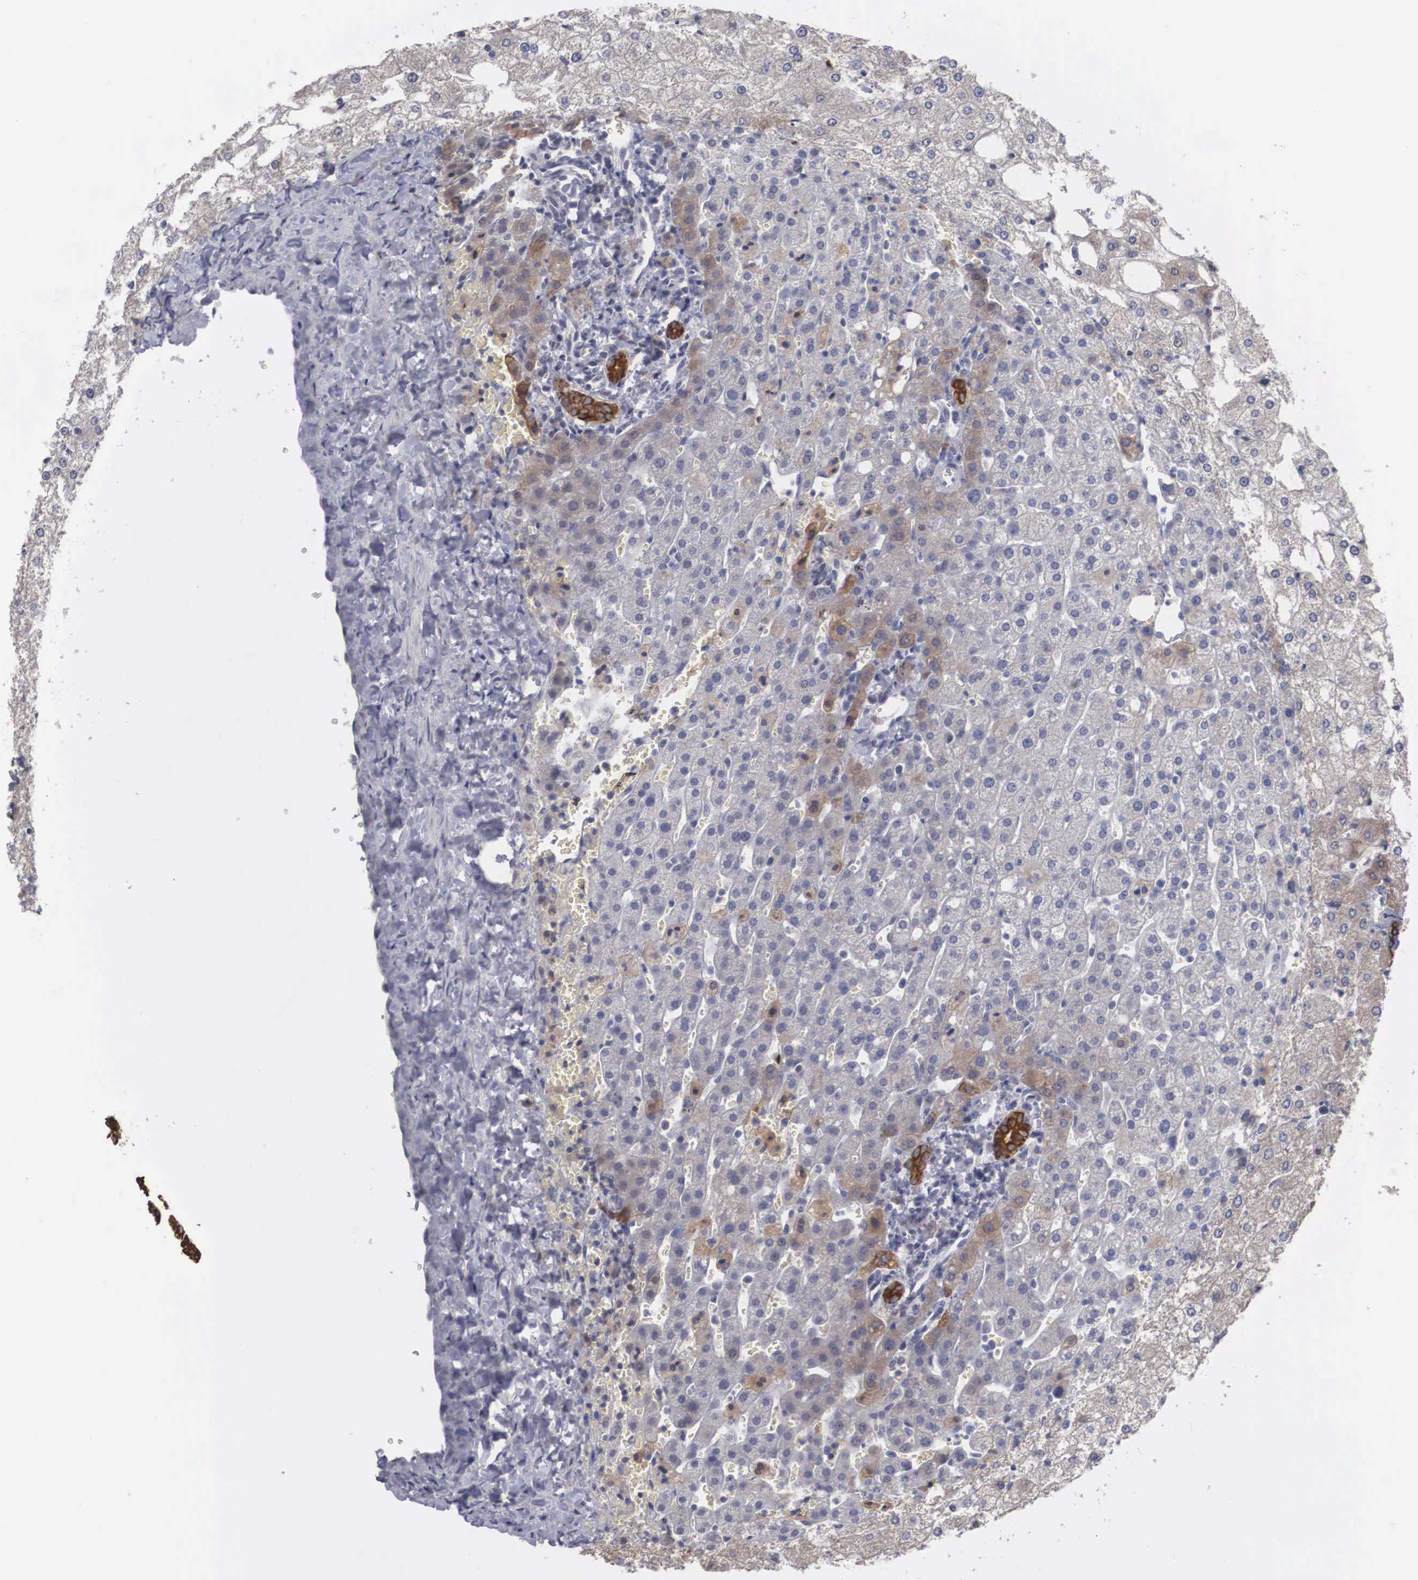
{"staining": {"intensity": "strong", "quantity": ">75%", "location": "cytoplasmic/membranous"}, "tissue": "liver", "cell_type": "Cholangiocytes", "image_type": "normal", "snomed": [{"axis": "morphology", "description": "Normal tissue, NOS"}, {"axis": "morphology", "description": "Adenocarcinoma, metastatic, NOS"}, {"axis": "topography", "description": "Liver"}], "caption": "Strong cytoplasmic/membranous staining for a protein is seen in approximately >75% of cholangiocytes of benign liver using immunohistochemistry.", "gene": "WDR89", "patient": {"sex": "male", "age": 38}}